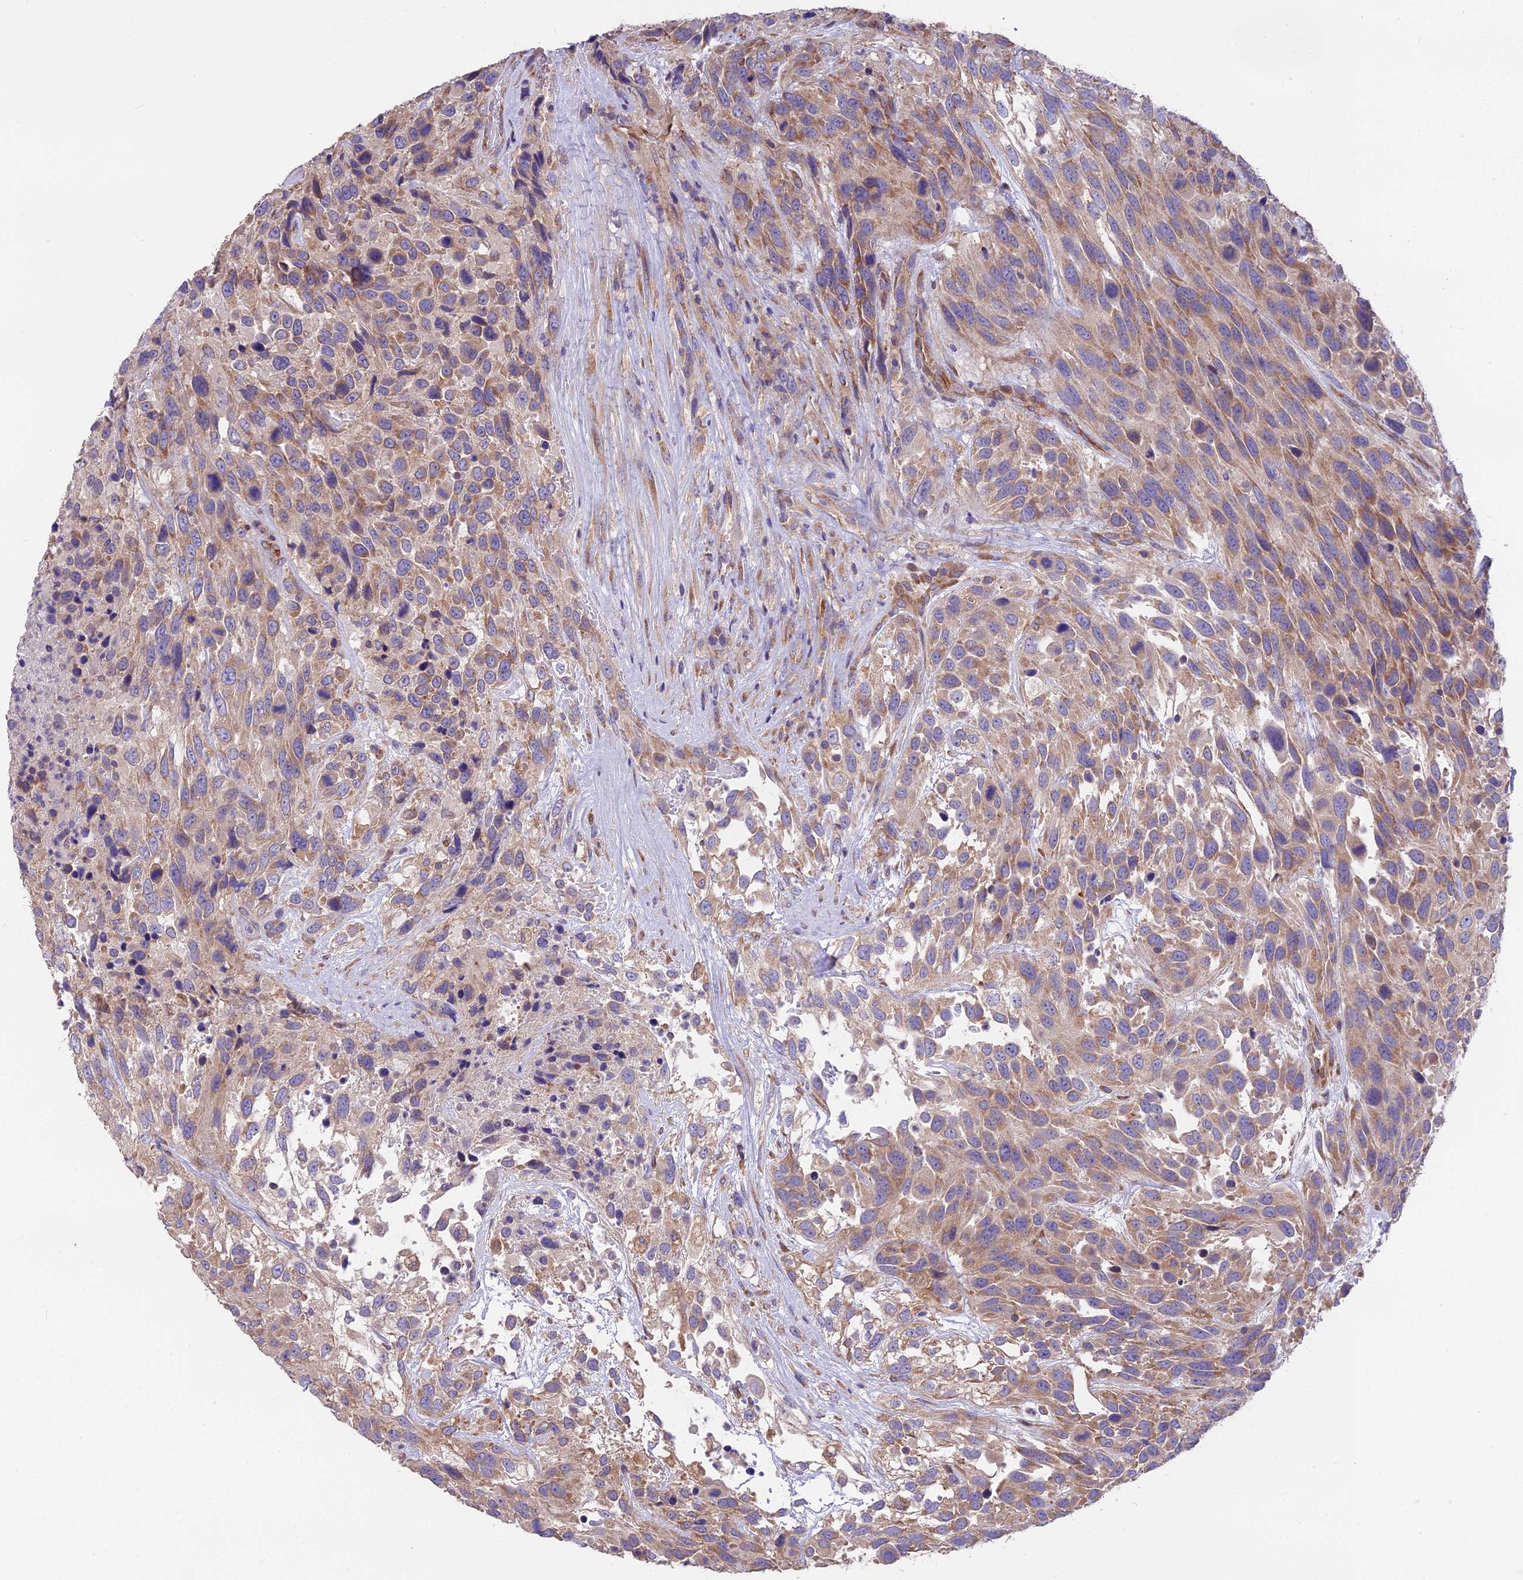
{"staining": {"intensity": "moderate", "quantity": ">75%", "location": "cytoplasmic/membranous"}, "tissue": "urothelial cancer", "cell_type": "Tumor cells", "image_type": "cancer", "snomed": [{"axis": "morphology", "description": "Urothelial carcinoma, High grade"}, {"axis": "topography", "description": "Urinary bladder"}], "caption": "Immunohistochemical staining of high-grade urothelial carcinoma displays moderate cytoplasmic/membranous protein positivity in approximately >75% of tumor cells. Using DAB (3,3'-diaminobenzidine) (brown) and hematoxylin (blue) stains, captured at high magnification using brightfield microscopy.", "gene": "BLOC1S4", "patient": {"sex": "female", "age": 70}}